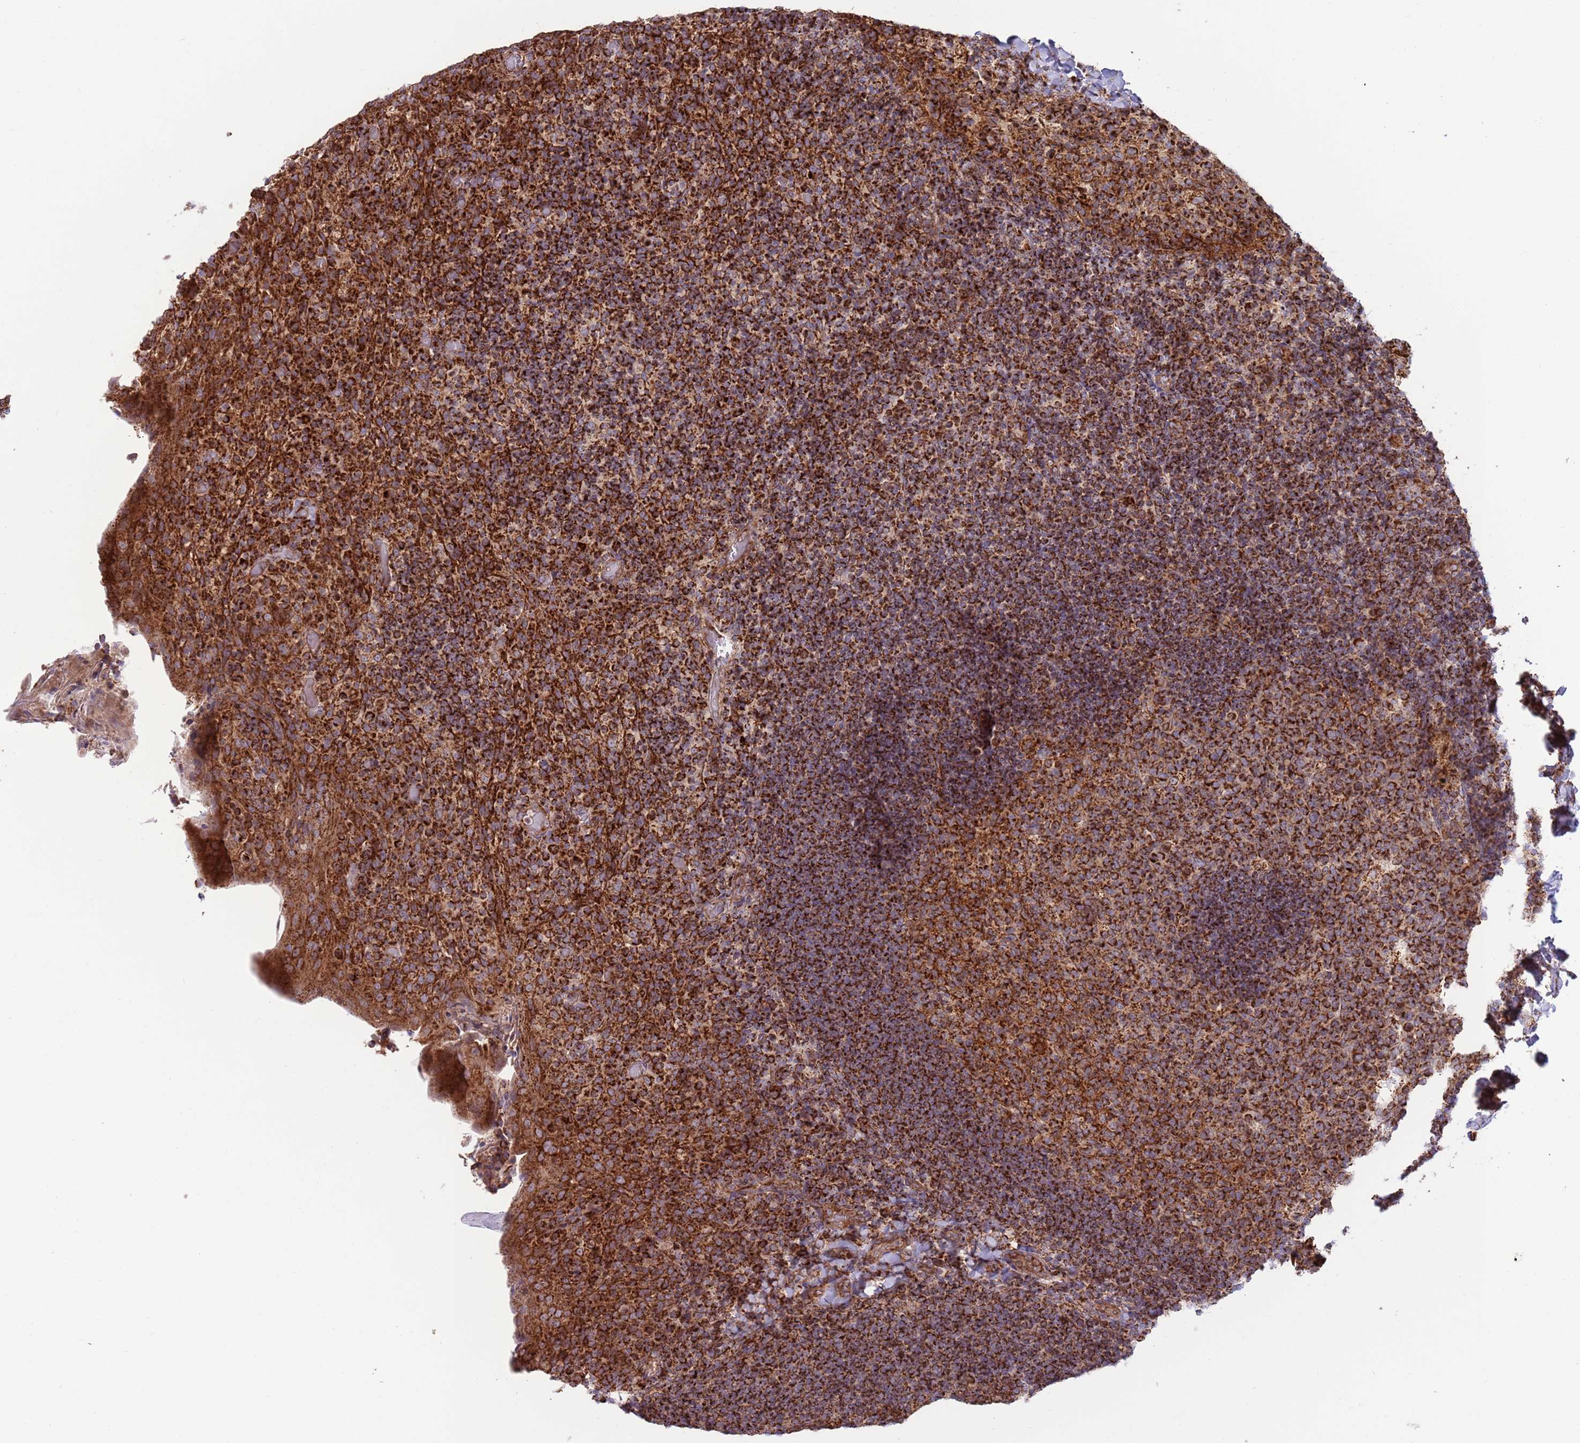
{"staining": {"intensity": "strong", "quantity": ">75%", "location": "cytoplasmic/membranous"}, "tissue": "tonsil", "cell_type": "Germinal center cells", "image_type": "normal", "snomed": [{"axis": "morphology", "description": "Normal tissue, NOS"}, {"axis": "topography", "description": "Tonsil"}], "caption": "A high amount of strong cytoplasmic/membranous staining is seen in approximately >75% of germinal center cells in unremarkable tonsil.", "gene": "ATP5PD", "patient": {"sex": "female", "age": 10}}